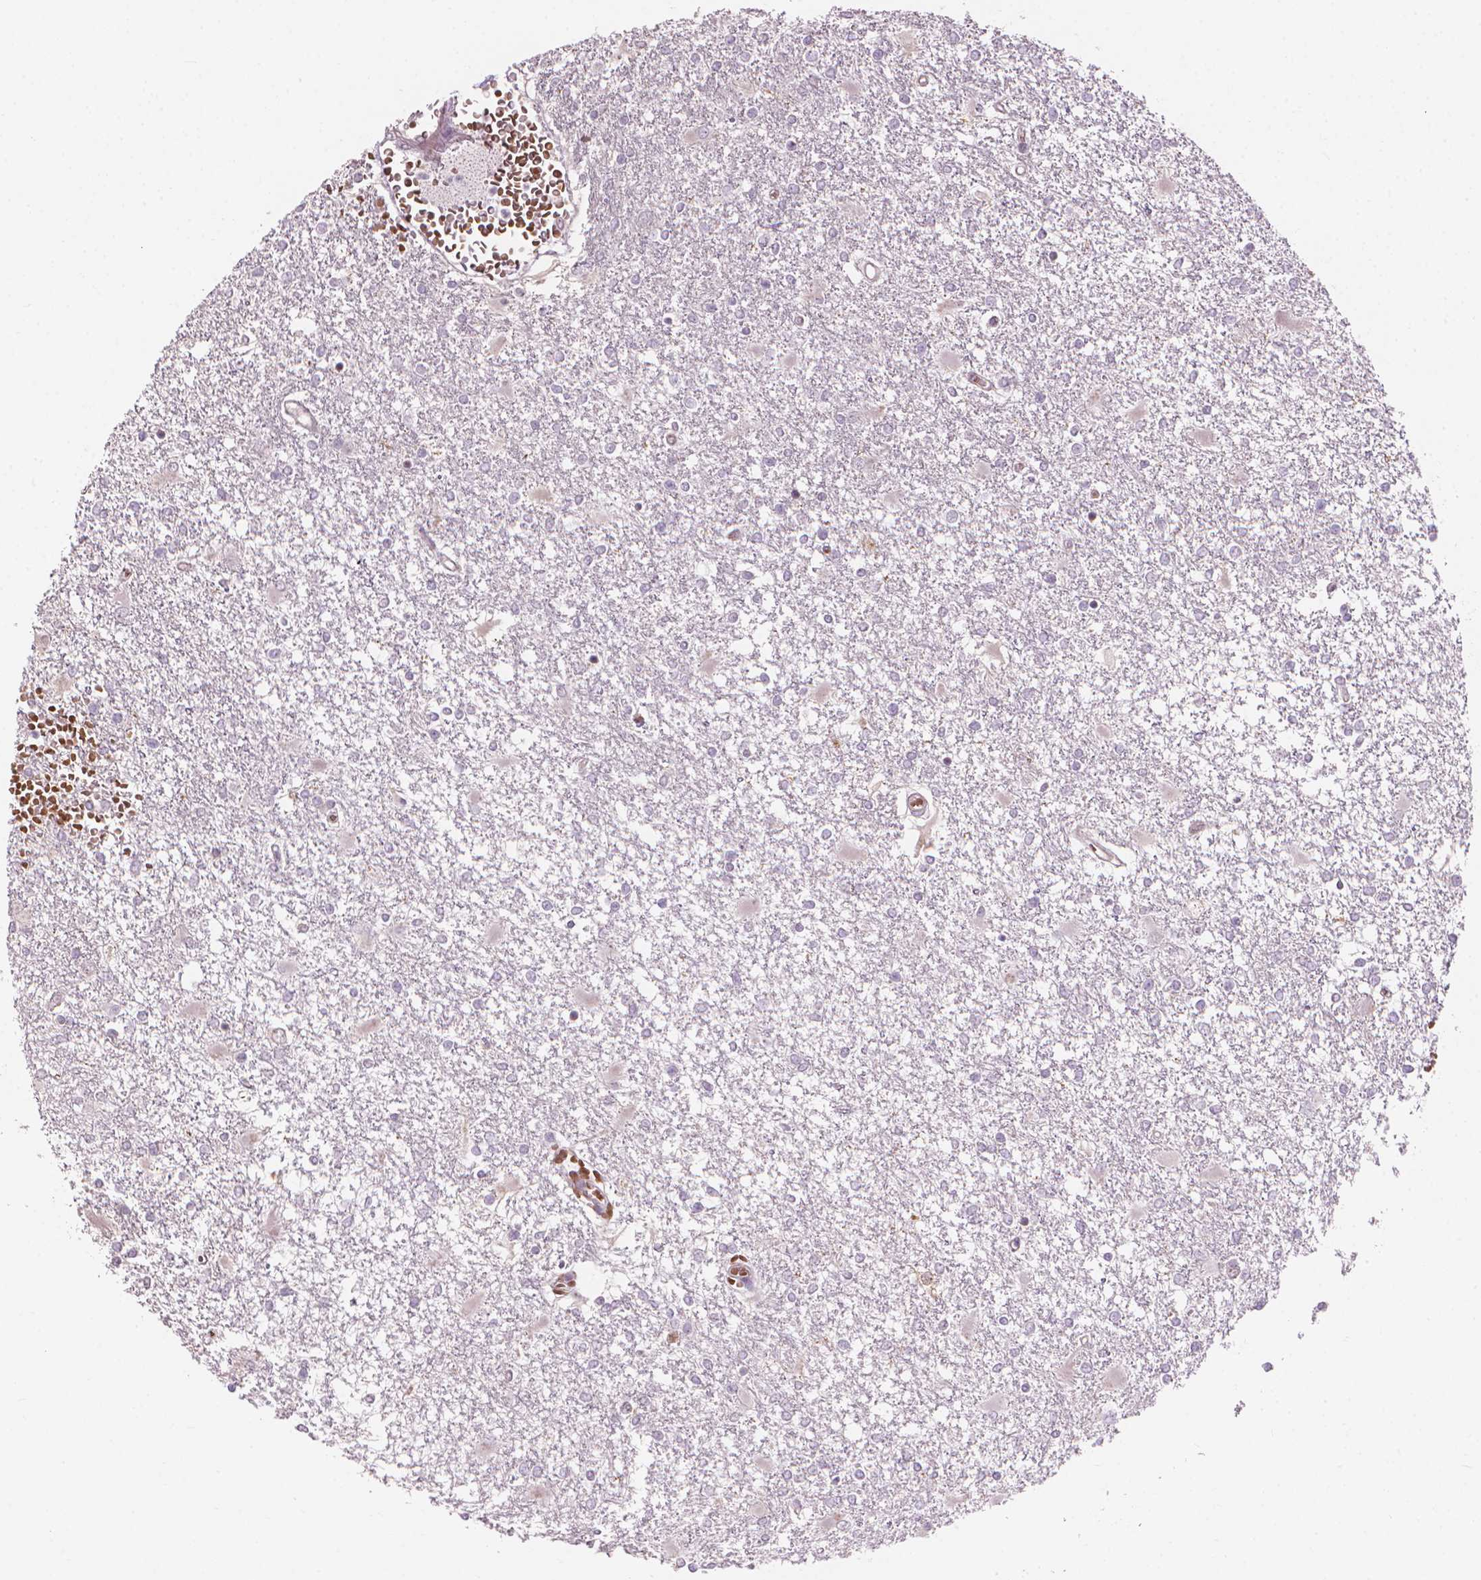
{"staining": {"intensity": "negative", "quantity": "none", "location": "none"}, "tissue": "glioma", "cell_type": "Tumor cells", "image_type": "cancer", "snomed": [{"axis": "morphology", "description": "Glioma, malignant, High grade"}, {"axis": "topography", "description": "Cerebral cortex"}], "caption": "Immunohistochemistry (IHC) of human glioma displays no staining in tumor cells. (DAB IHC with hematoxylin counter stain).", "gene": "IFFO1", "patient": {"sex": "male", "age": 79}}